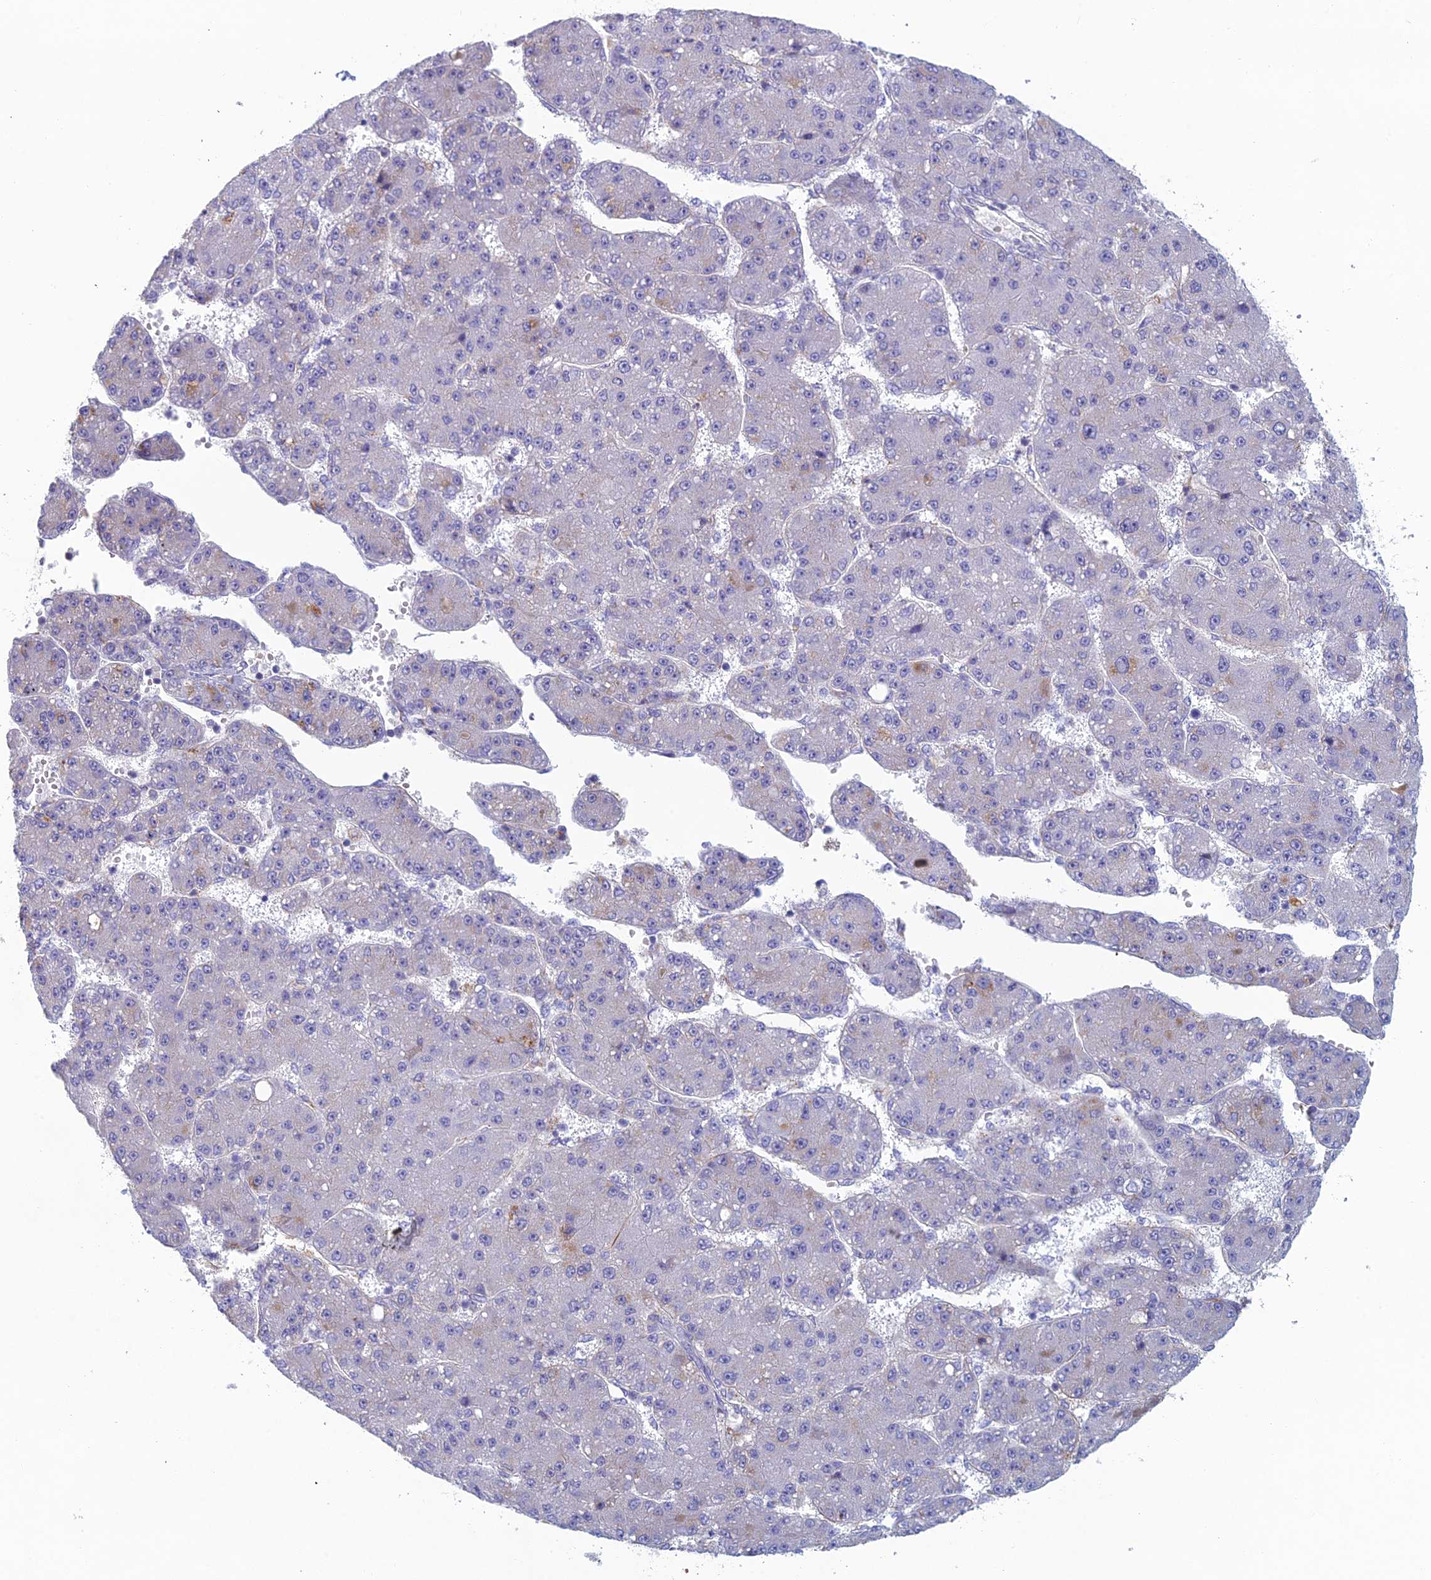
{"staining": {"intensity": "negative", "quantity": "none", "location": "none"}, "tissue": "liver cancer", "cell_type": "Tumor cells", "image_type": "cancer", "snomed": [{"axis": "morphology", "description": "Carcinoma, Hepatocellular, NOS"}, {"axis": "topography", "description": "Liver"}], "caption": "Tumor cells are negative for protein expression in human liver cancer.", "gene": "FERD3L", "patient": {"sex": "male", "age": 67}}